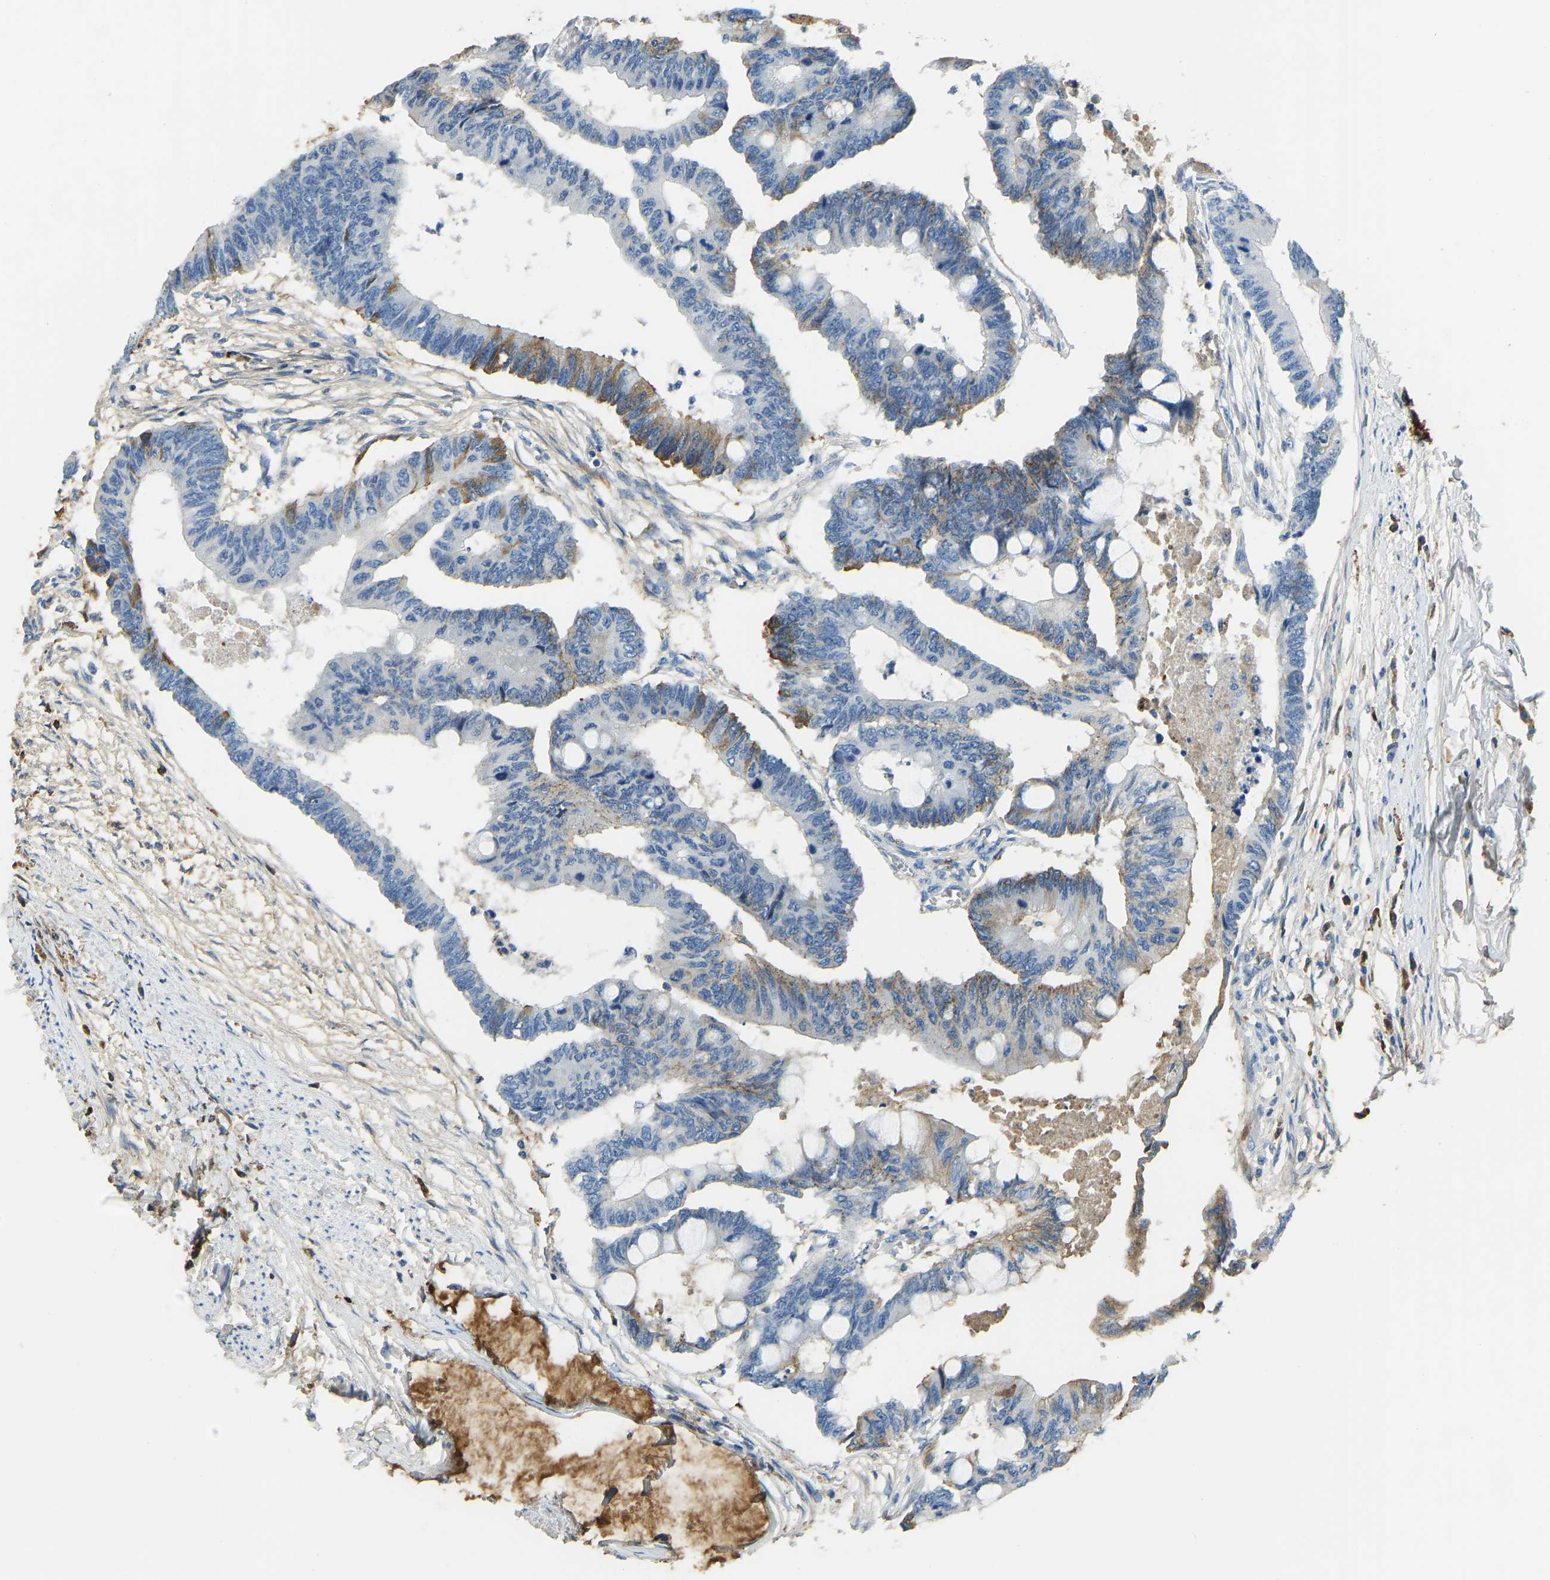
{"staining": {"intensity": "weak", "quantity": "<25%", "location": "cytoplasmic/membranous"}, "tissue": "colorectal cancer", "cell_type": "Tumor cells", "image_type": "cancer", "snomed": [{"axis": "morphology", "description": "Normal tissue, NOS"}, {"axis": "morphology", "description": "Adenocarcinoma, NOS"}, {"axis": "topography", "description": "Rectum"}, {"axis": "topography", "description": "Peripheral nerve tissue"}], "caption": "Tumor cells show no significant positivity in colorectal cancer.", "gene": "THBS4", "patient": {"sex": "male", "age": 92}}